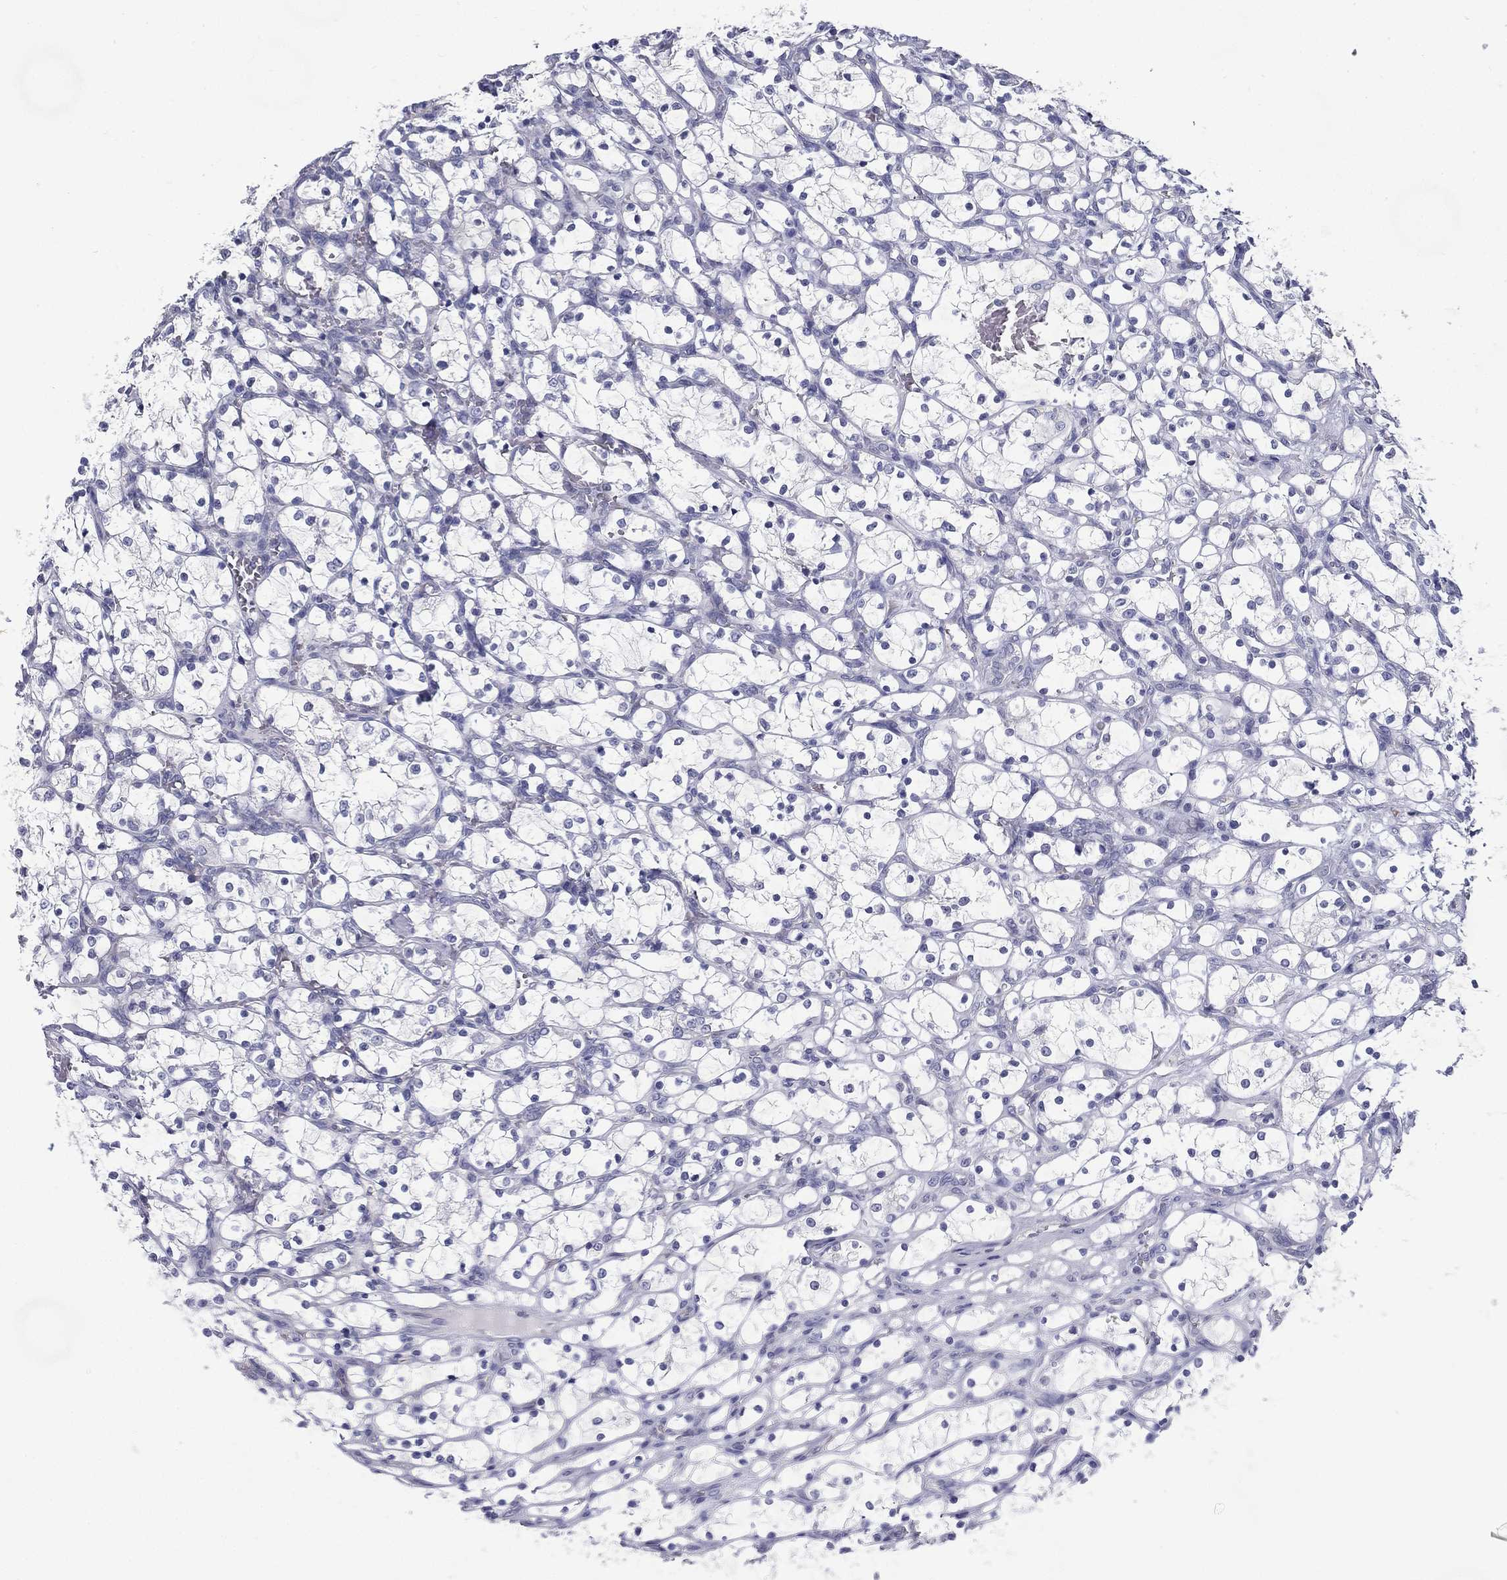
{"staining": {"intensity": "negative", "quantity": "none", "location": "none"}, "tissue": "renal cancer", "cell_type": "Tumor cells", "image_type": "cancer", "snomed": [{"axis": "morphology", "description": "Adenocarcinoma, NOS"}, {"axis": "topography", "description": "Kidney"}], "caption": "The histopathology image displays no significant positivity in tumor cells of renal cancer (adenocarcinoma). (Brightfield microscopy of DAB immunohistochemistry at high magnification).", "gene": "C19orf18", "patient": {"sex": "female", "age": 69}}